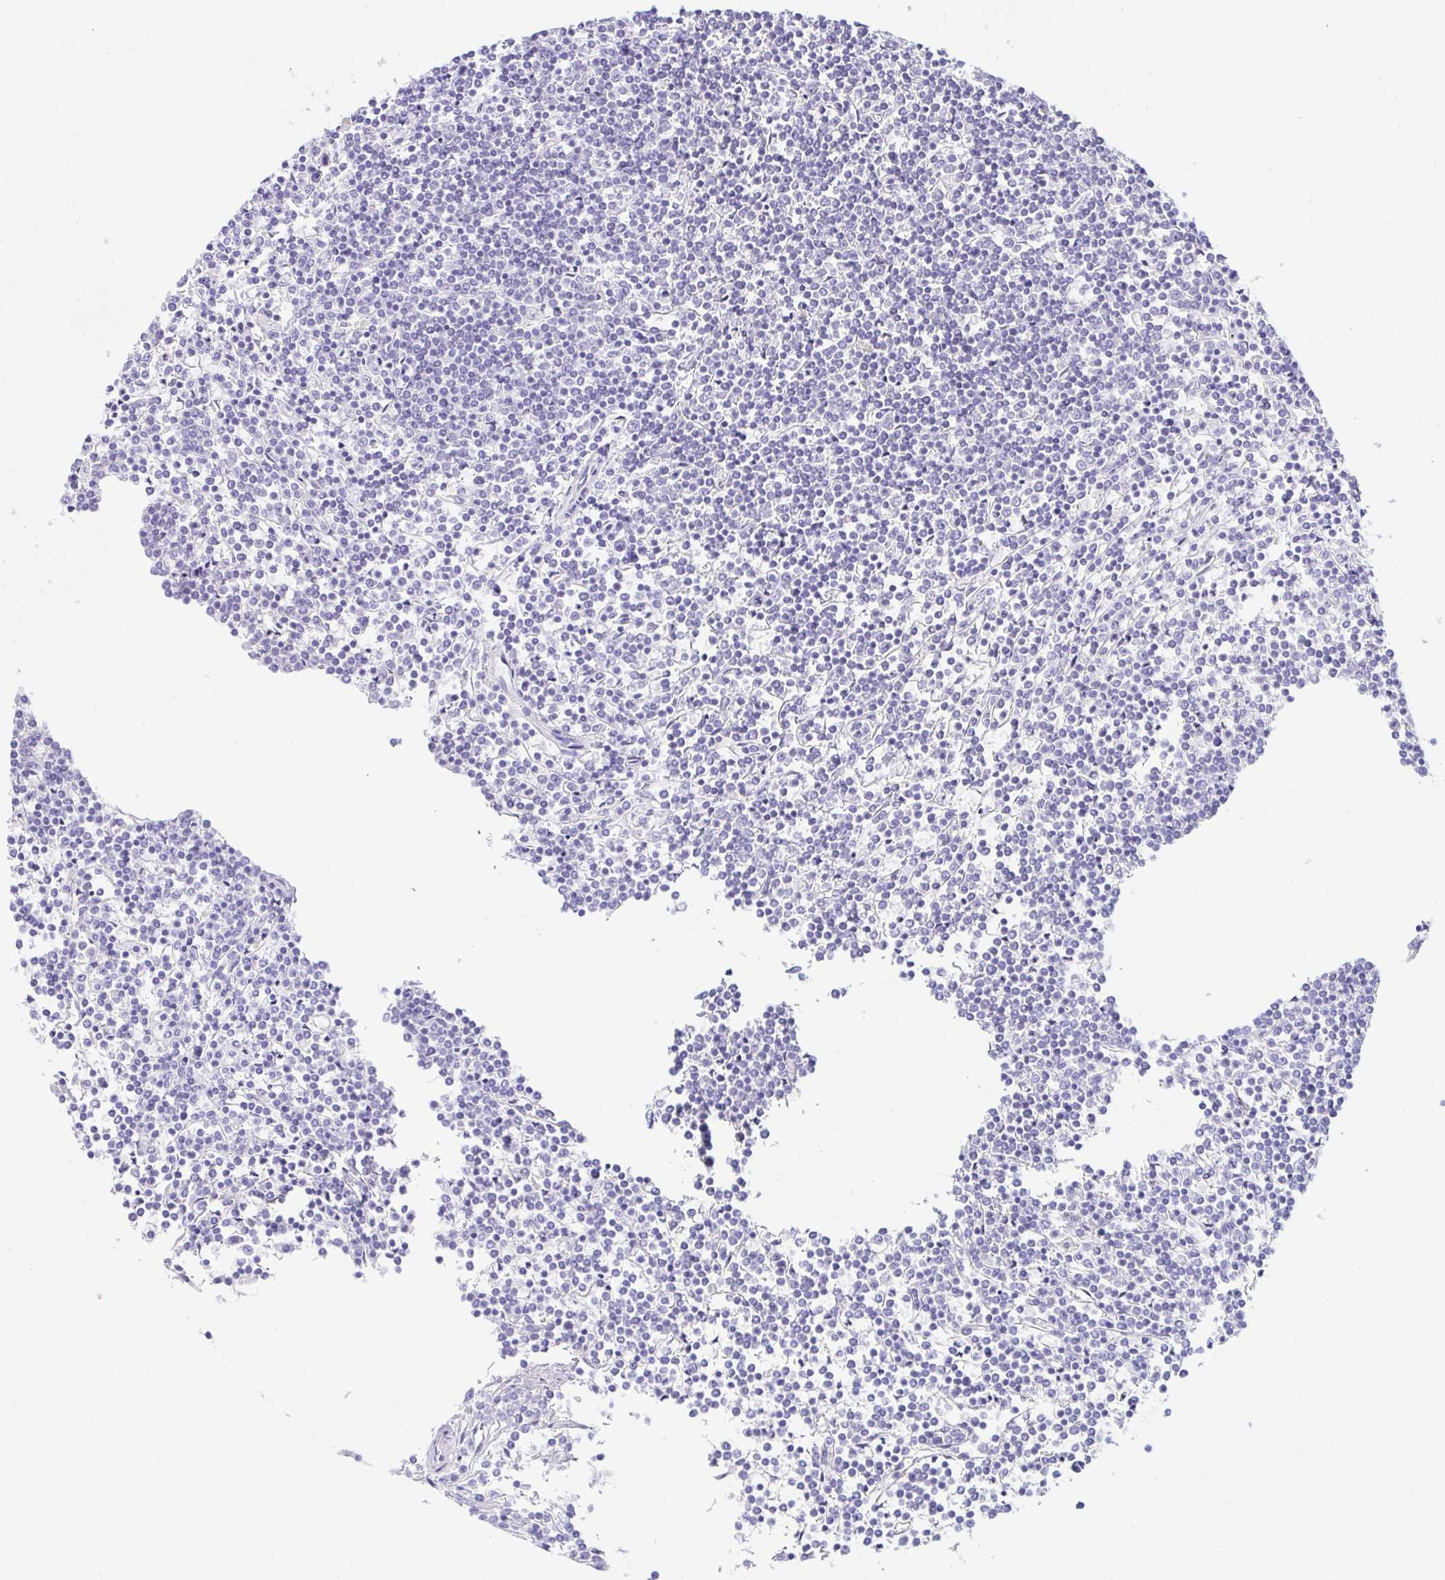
{"staining": {"intensity": "negative", "quantity": "none", "location": "none"}, "tissue": "lymphoma", "cell_type": "Tumor cells", "image_type": "cancer", "snomed": [{"axis": "morphology", "description": "Malignant lymphoma, non-Hodgkin's type, Low grade"}, {"axis": "topography", "description": "Spleen"}], "caption": "Immunohistochemical staining of lymphoma reveals no significant staining in tumor cells.", "gene": "PAX8", "patient": {"sex": "female", "age": 19}}